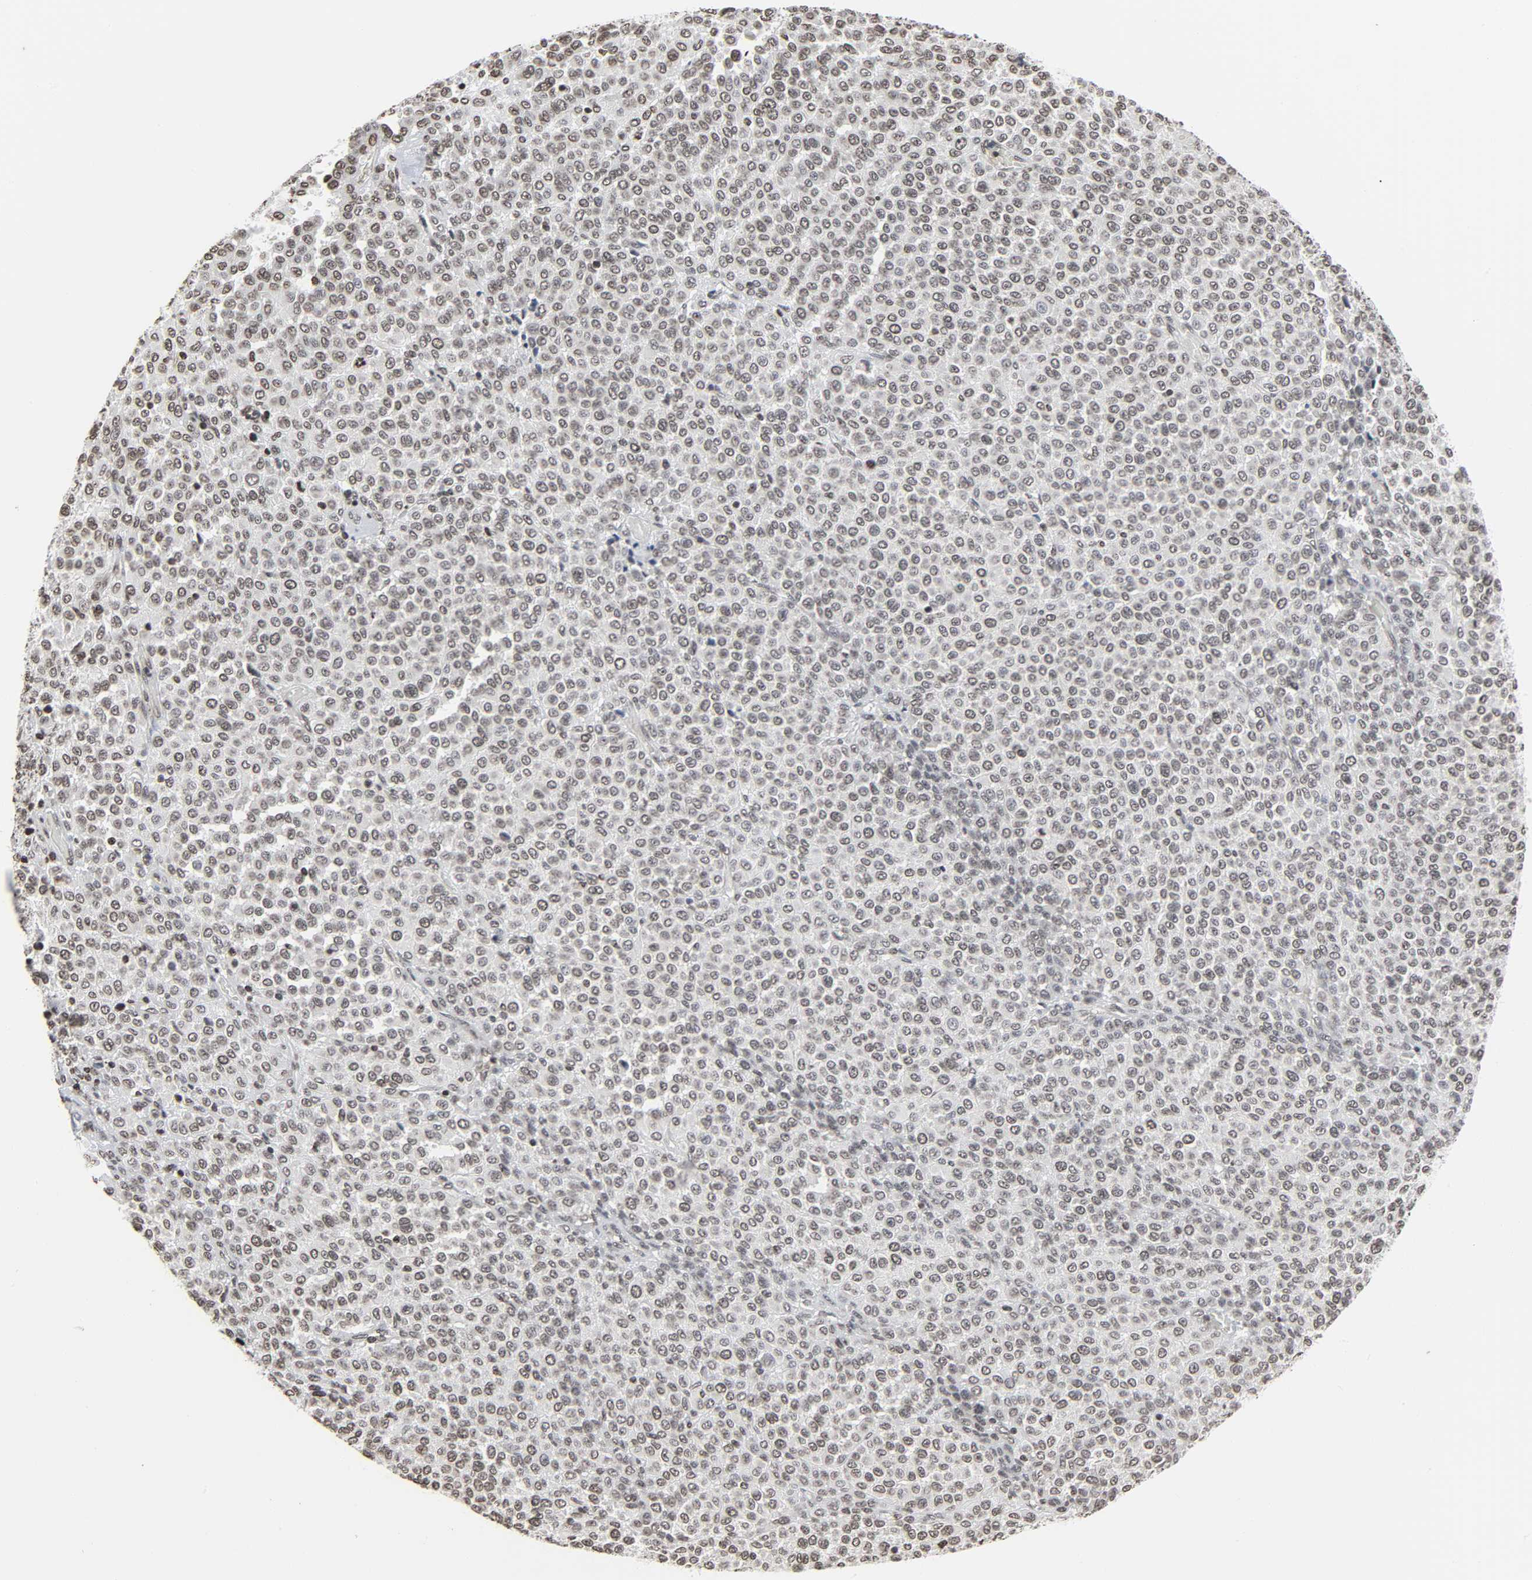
{"staining": {"intensity": "weak", "quantity": ">75%", "location": "nuclear"}, "tissue": "melanoma", "cell_type": "Tumor cells", "image_type": "cancer", "snomed": [{"axis": "morphology", "description": "Malignant melanoma, Metastatic site"}, {"axis": "topography", "description": "Pancreas"}], "caption": "There is low levels of weak nuclear positivity in tumor cells of malignant melanoma (metastatic site), as demonstrated by immunohistochemical staining (brown color).", "gene": "ELAVL1", "patient": {"sex": "female", "age": 30}}